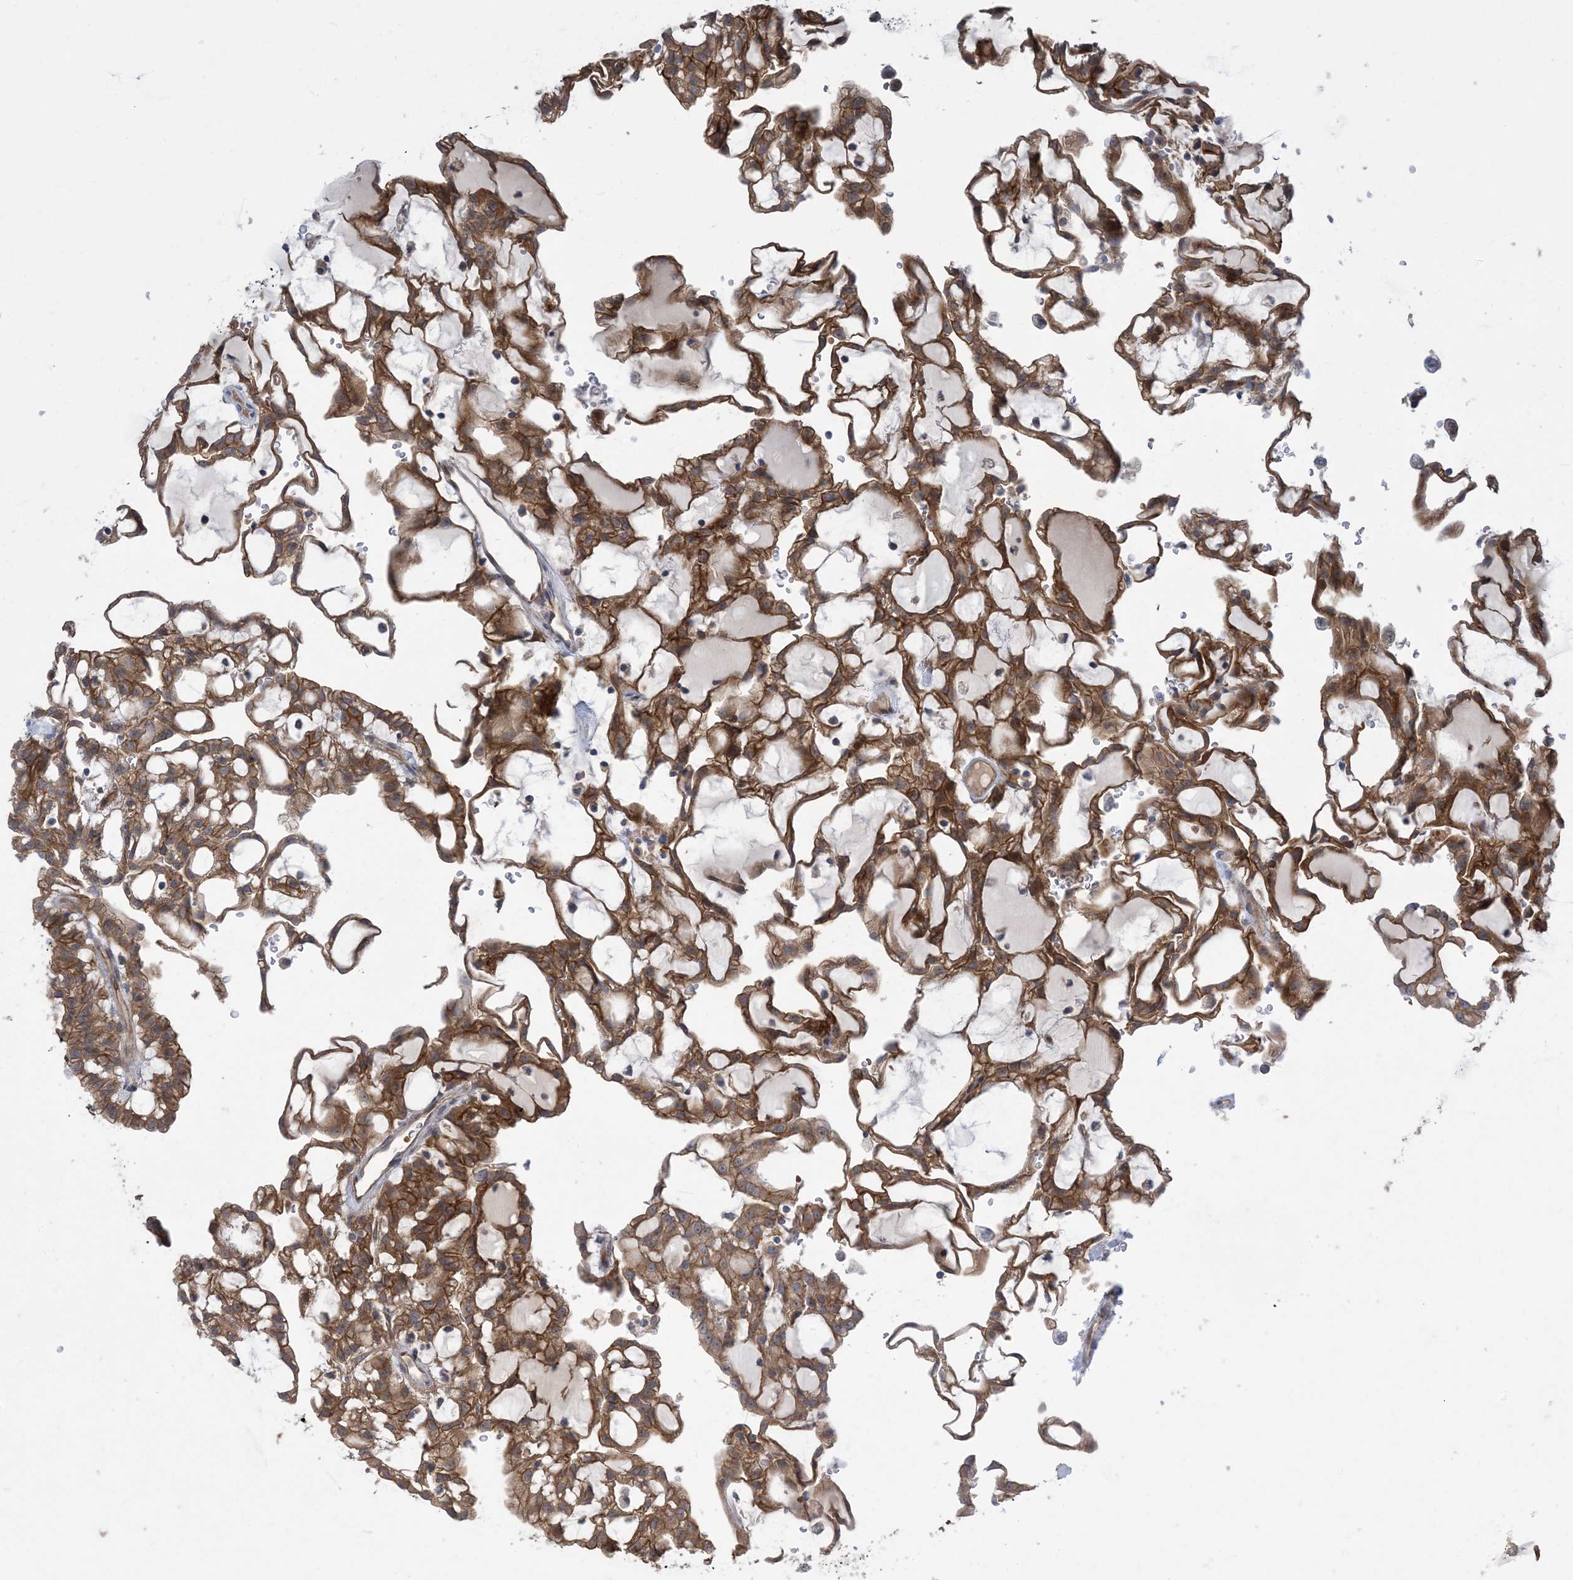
{"staining": {"intensity": "strong", "quantity": ">75%", "location": "cytoplasmic/membranous"}, "tissue": "renal cancer", "cell_type": "Tumor cells", "image_type": "cancer", "snomed": [{"axis": "morphology", "description": "Adenocarcinoma, NOS"}, {"axis": "topography", "description": "Kidney"}], "caption": "Renal cancer (adenocarcinoma) stained with a brown dye demonstrates strong cytoplasmic/membranous positive expression in about >75% of tumor cells.", "gene": "AOC1", "patient": {"sex": "male", "age": 63}}